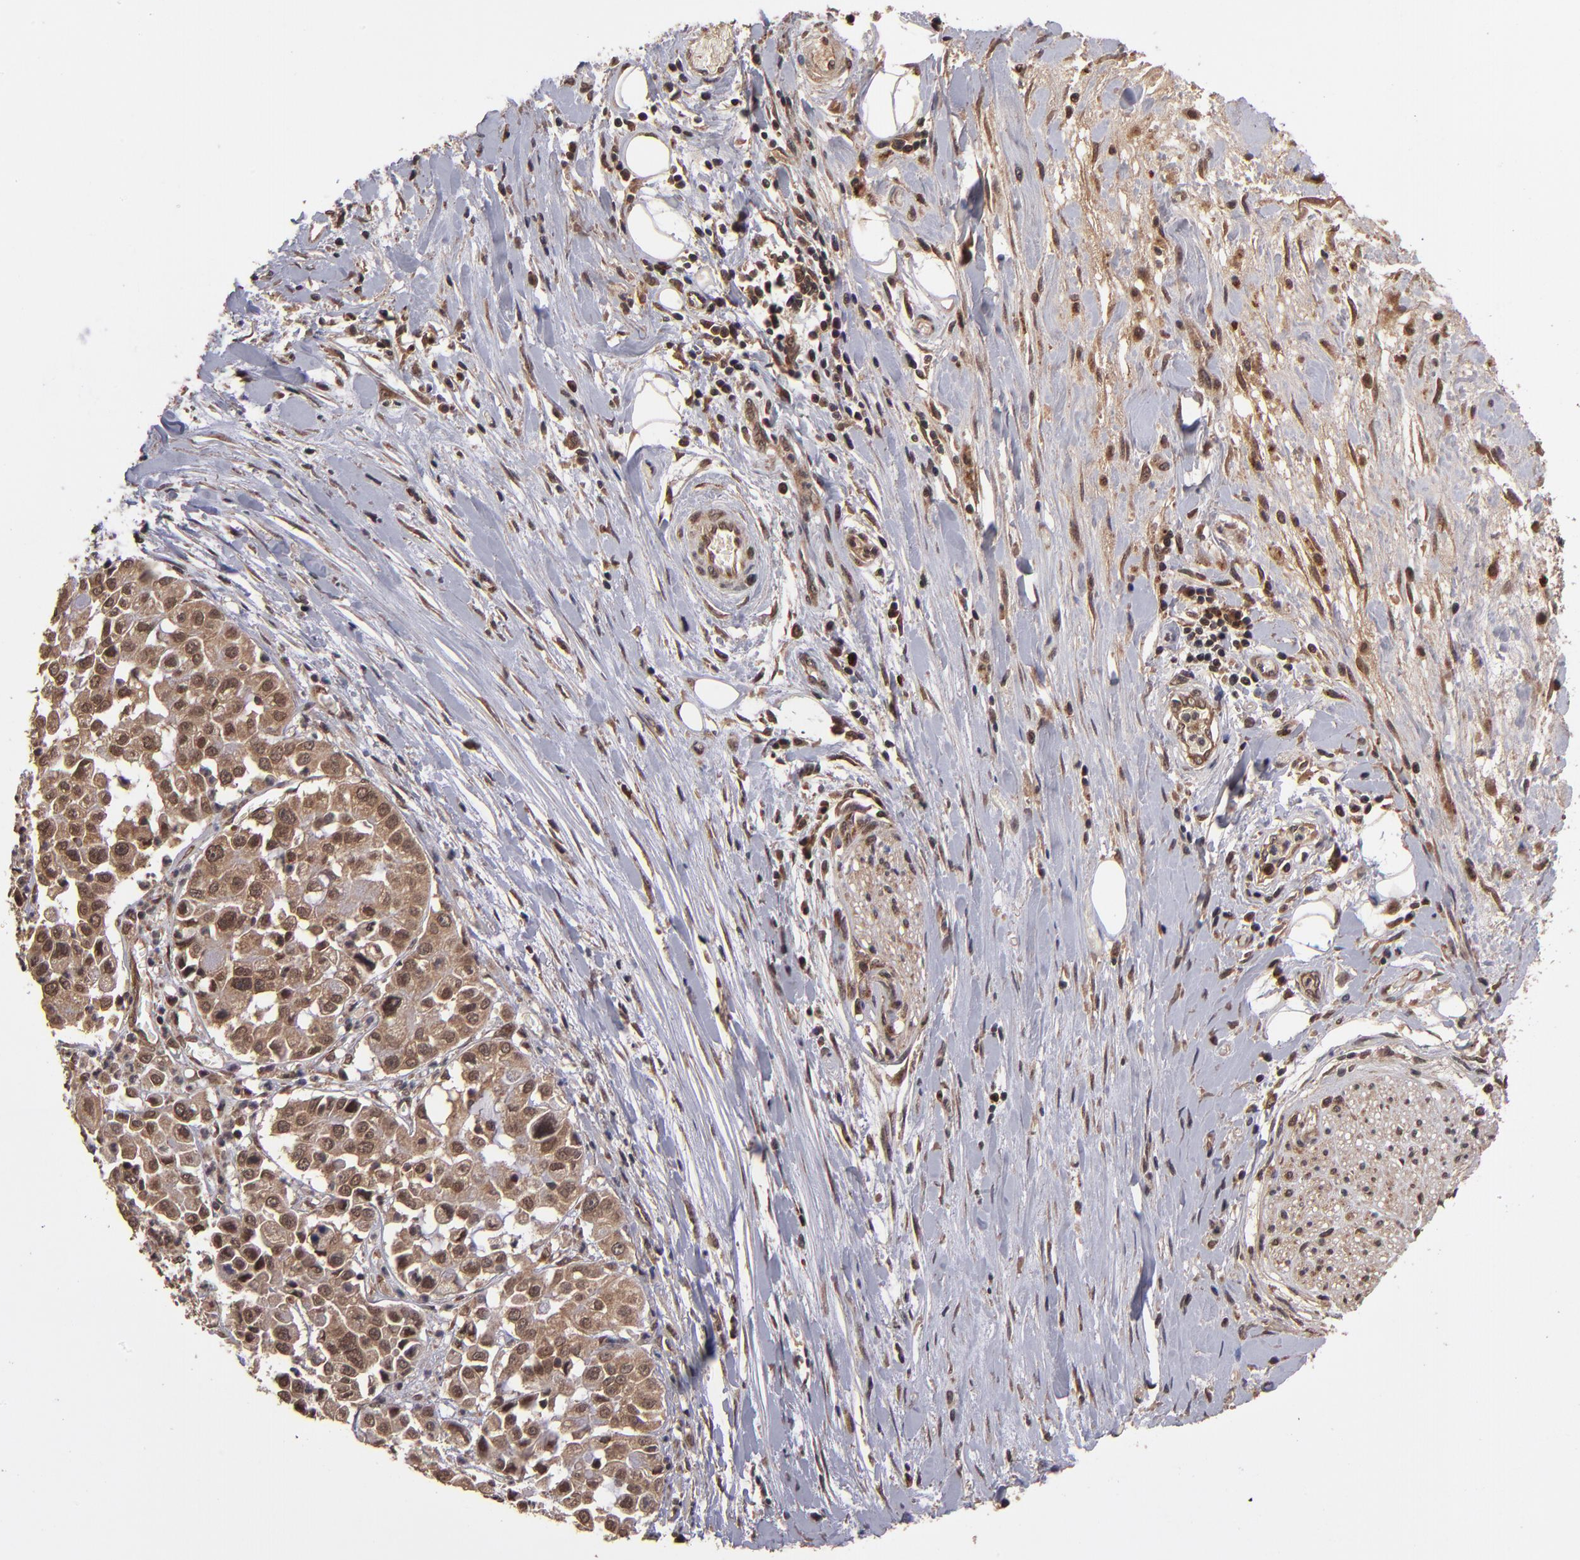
{"staining": {"intensity": "moderate", "quantity": ">75%", "location": "cytoplasmic/membranous"}, "tissue": "pancreatic cancer", "cell_type": "Tumor cells", "image_type": "cancer", "snomed": [{"axis": "morphology", "description": "Adenocarcinoma, NOS"}, {"axis": "topography", "description": "Pancreas"}], "caption": "Moderate cytoplasmic/membranous expression is seen in approximately >75% of tumor cells in adenocarcinoma (pancreatic).", "gene": "NFE2L2", "patient": {"sex": "female", "age": 52}}